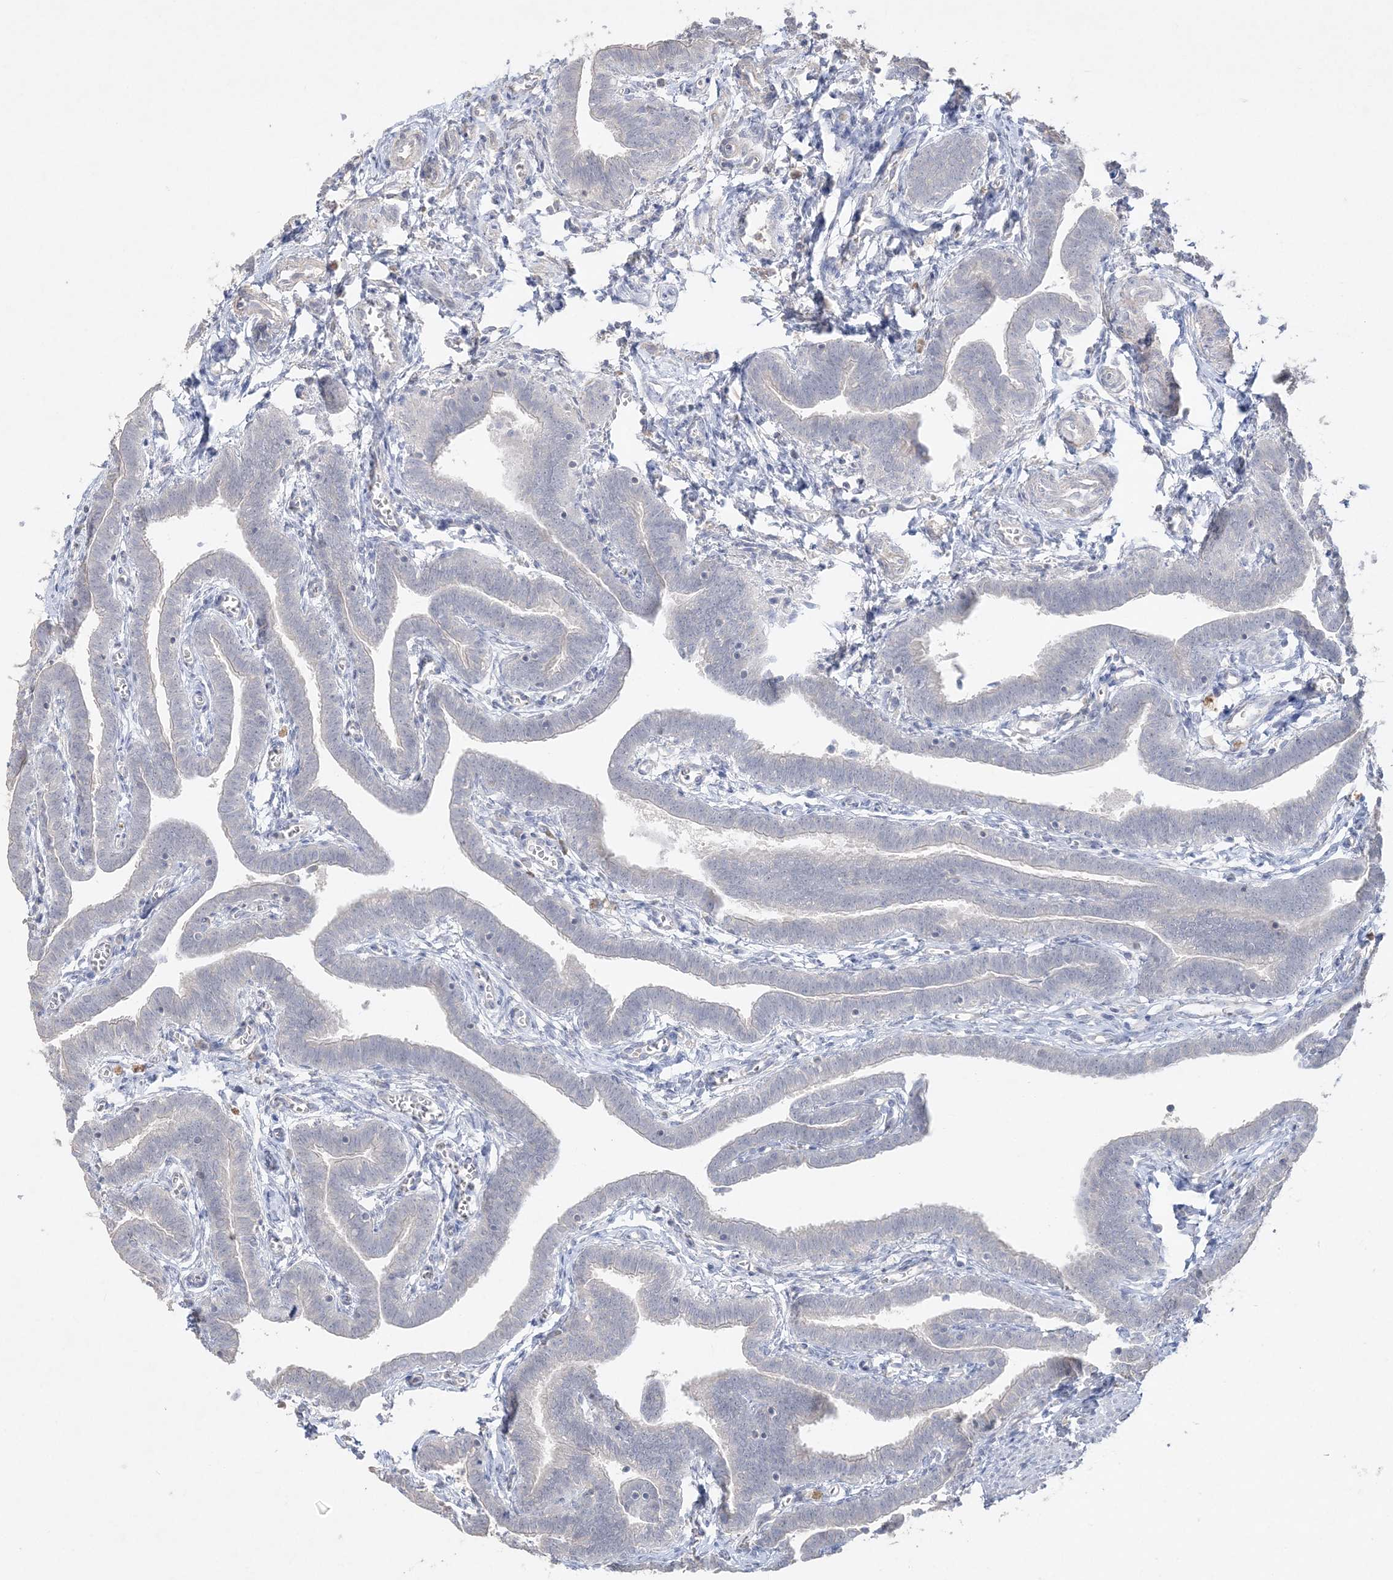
{"staining": {"intensity": "negative", "quantity": "none", "location": "none"}, "tissue": "fallopian tube", "cell_type": "Glandular cells", "image_type": "normal", "snomed": [{"axis": "morphology", "description": "Normal tissue, NOS"}, {"axis": "topography", "description": "Fallopian tube"}], "caption": "Normal fallopian tube was stained to show a protein in brown. There is no significant staining in glandular cells. (DAB immunohistochemistry (IHC) visualized using brightfield microscopy, high magnification).", "gene": "SH3BP4", "patient": {"sex": "female", "age": 36}}